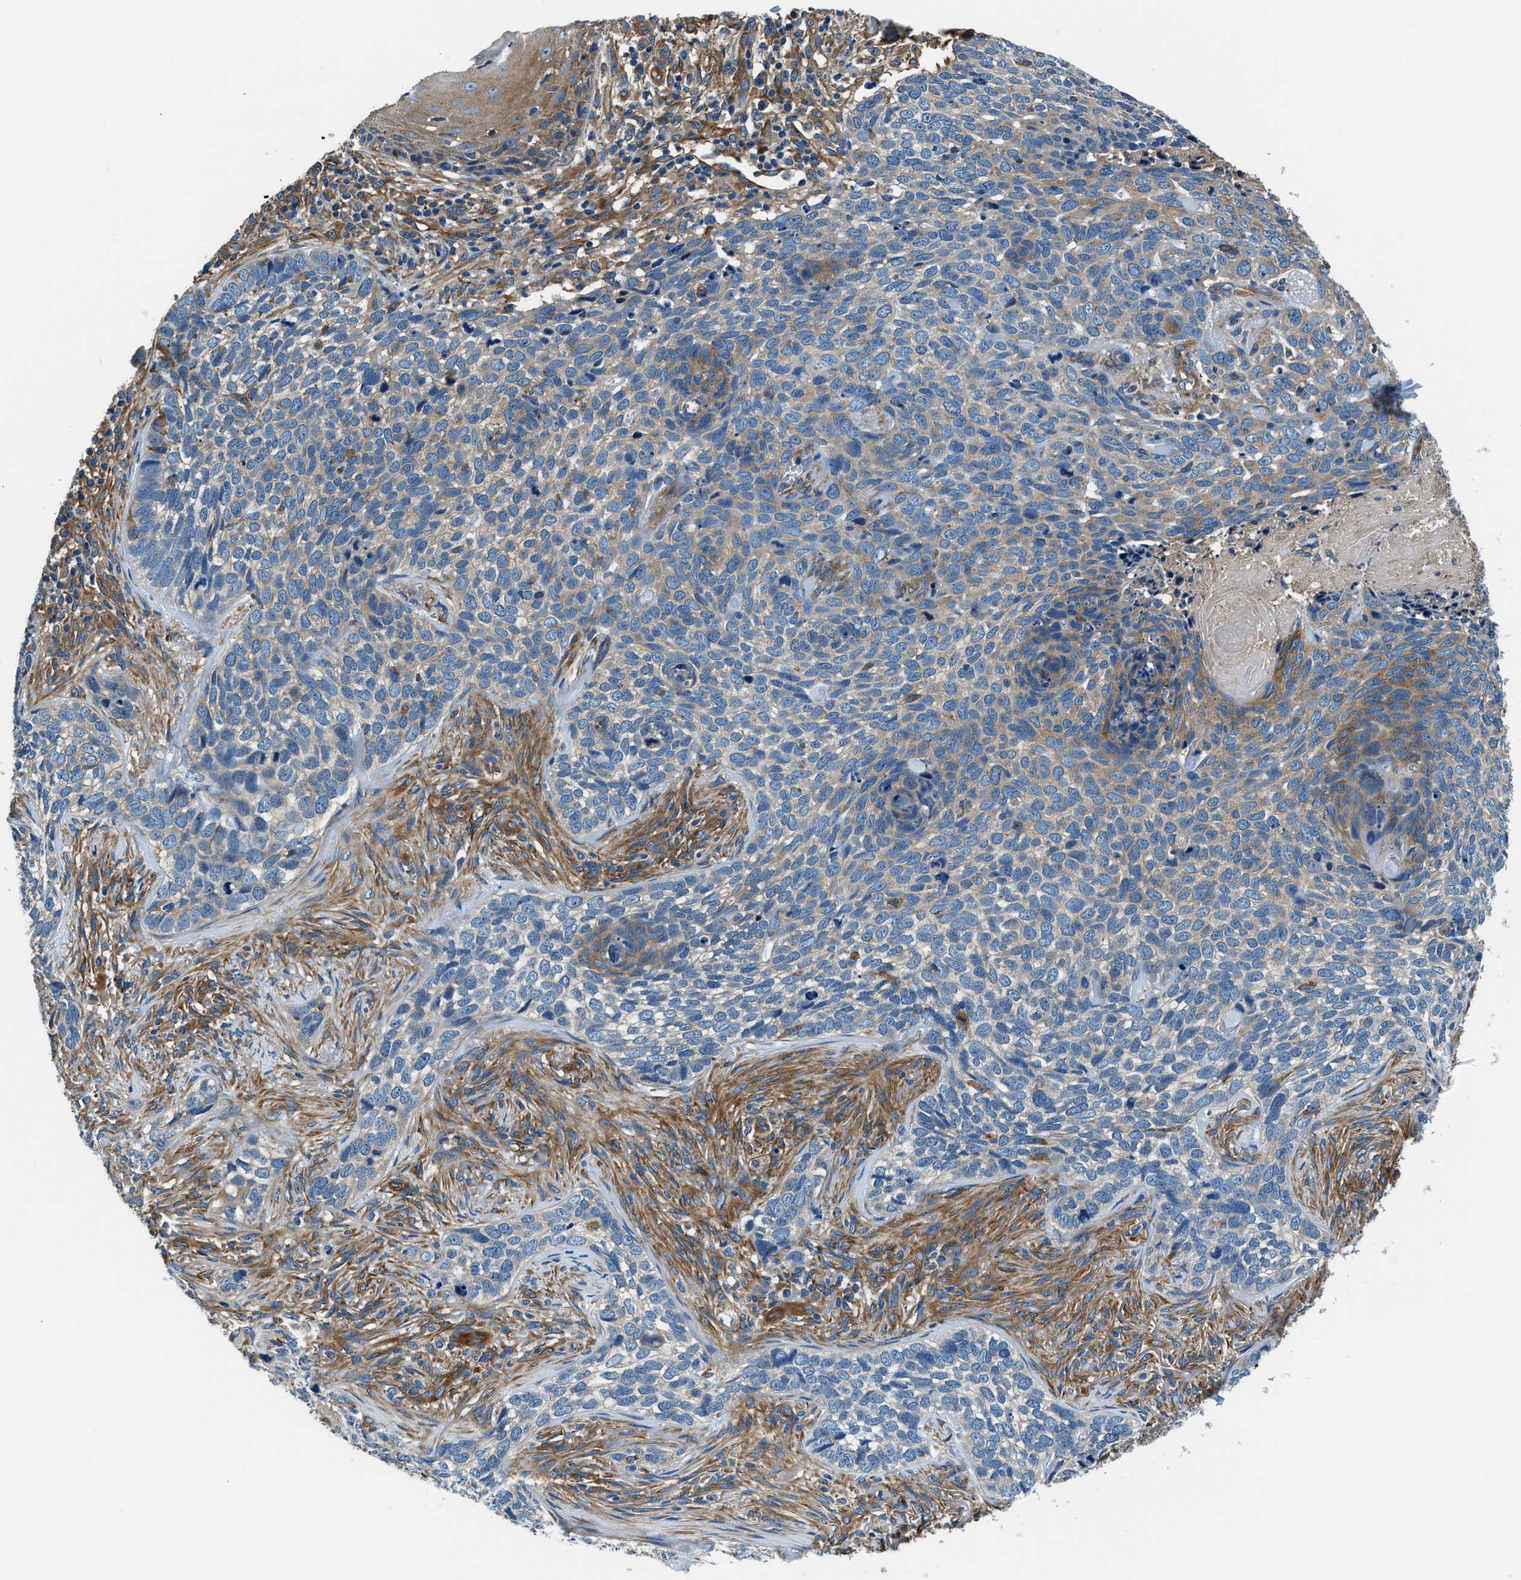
{"staining": {"intensity": "moderate", "quantity": "<25%", "location": "cytoplasmic/membranous"}, "tissue": "skin cancer", "cell_type": "Tumor cells", "image_type": "cancer", "snomed": [{"axis": "morphology", "description": "Basal cell carcinoma"}, {"axis": "topography", "description": "Skin"}], "caption": "Immunohistochemical staining of human skin cancer reveals low levels of moderate cytoplasmic/membranous protein positivity in about <25% of tumor cells.", "gene": "EEA1", "patient": {"sex": "female", "age": 64}}